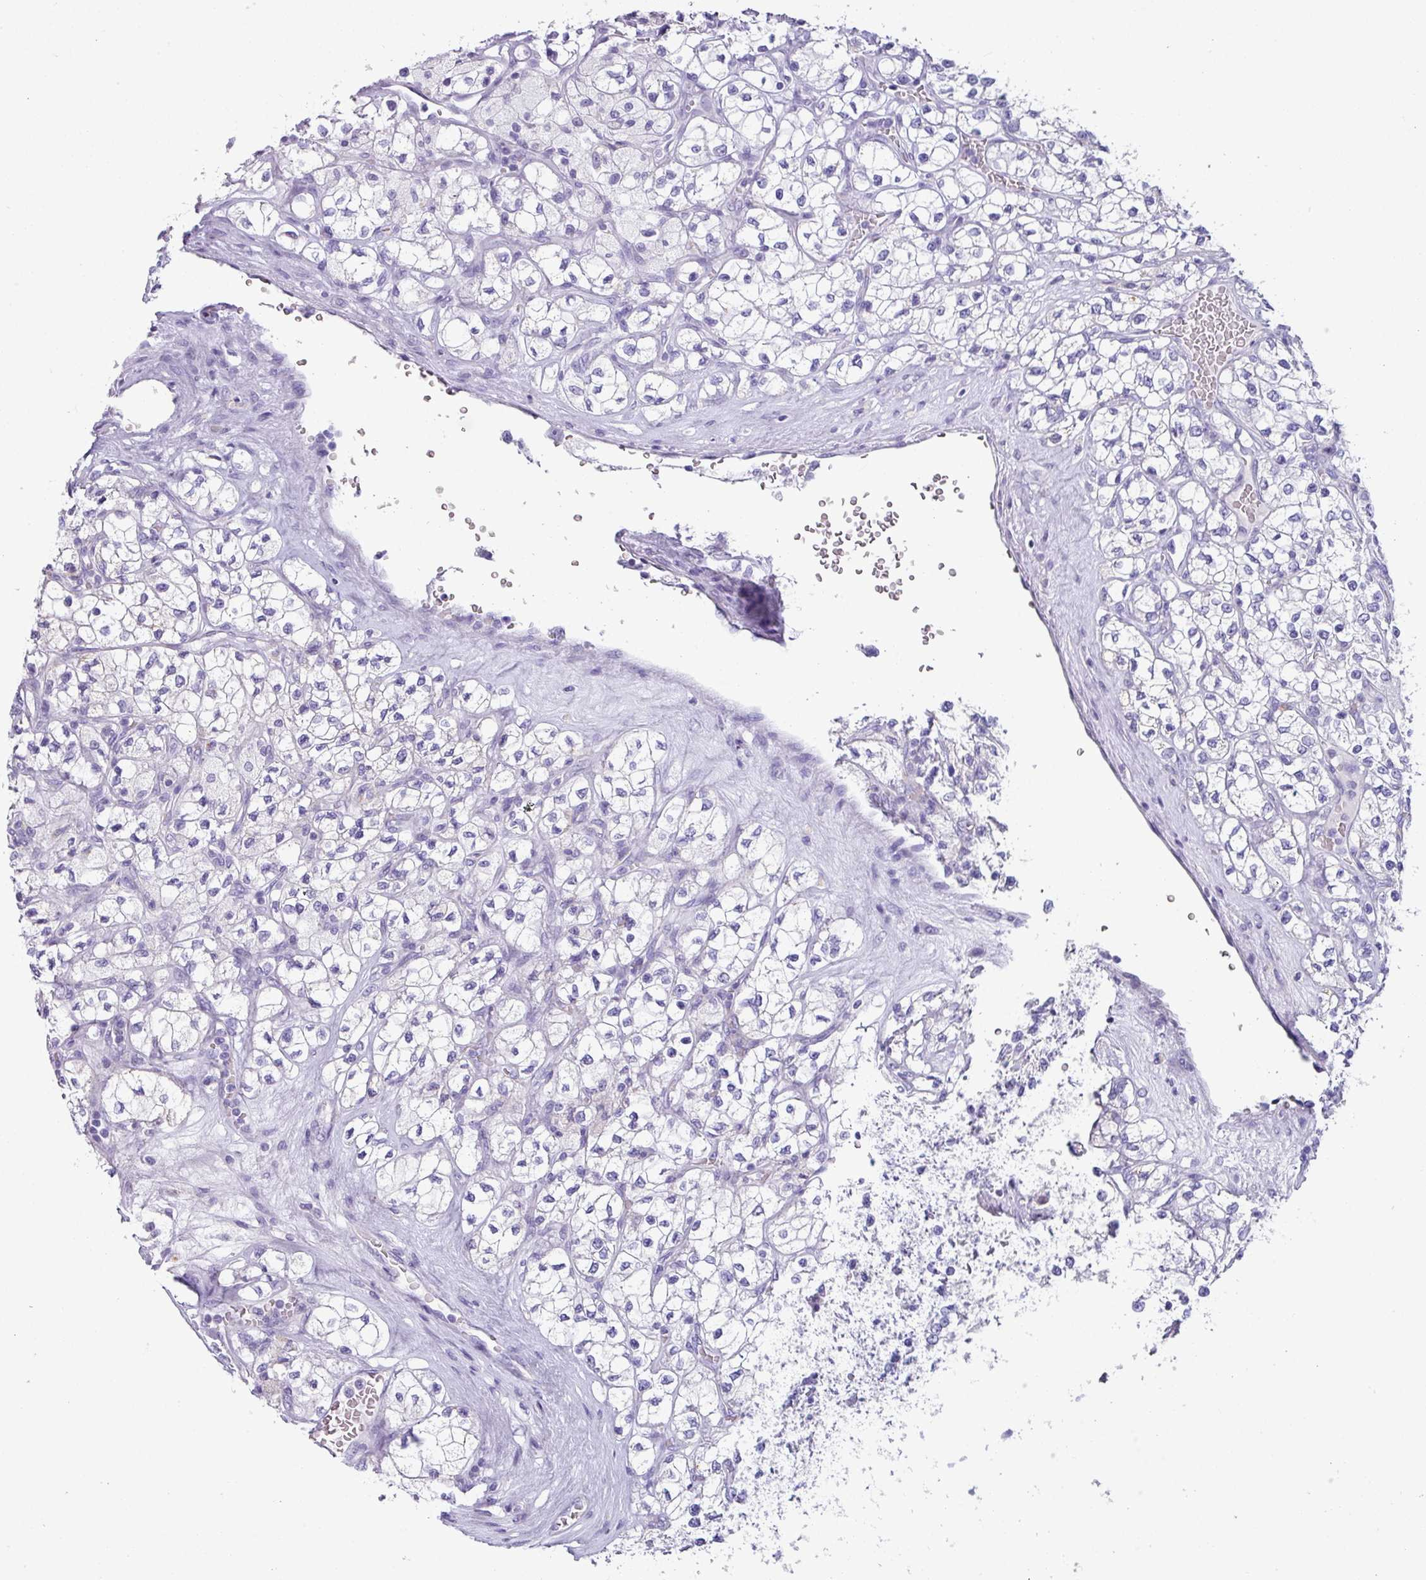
{"staining": {"intensity": "negative", "quantity": "none", "location": "none"}, "tissue": "renal cancer", "cell_type": "Tumor cells", "image_type": "cancer", "snomed": [{"axis": "morphology", "description": "Adenocarcinoma, NOS"}, {"axis": "topography", "description": "Kidney"}], "caption": "Human adenocarcinoma (renal) stained for a protein using immunohistochemistry demonstrates no staining in tumor cells.", "gene": "NCCRP1", "patient": {"sex": "male", "age": 80}}